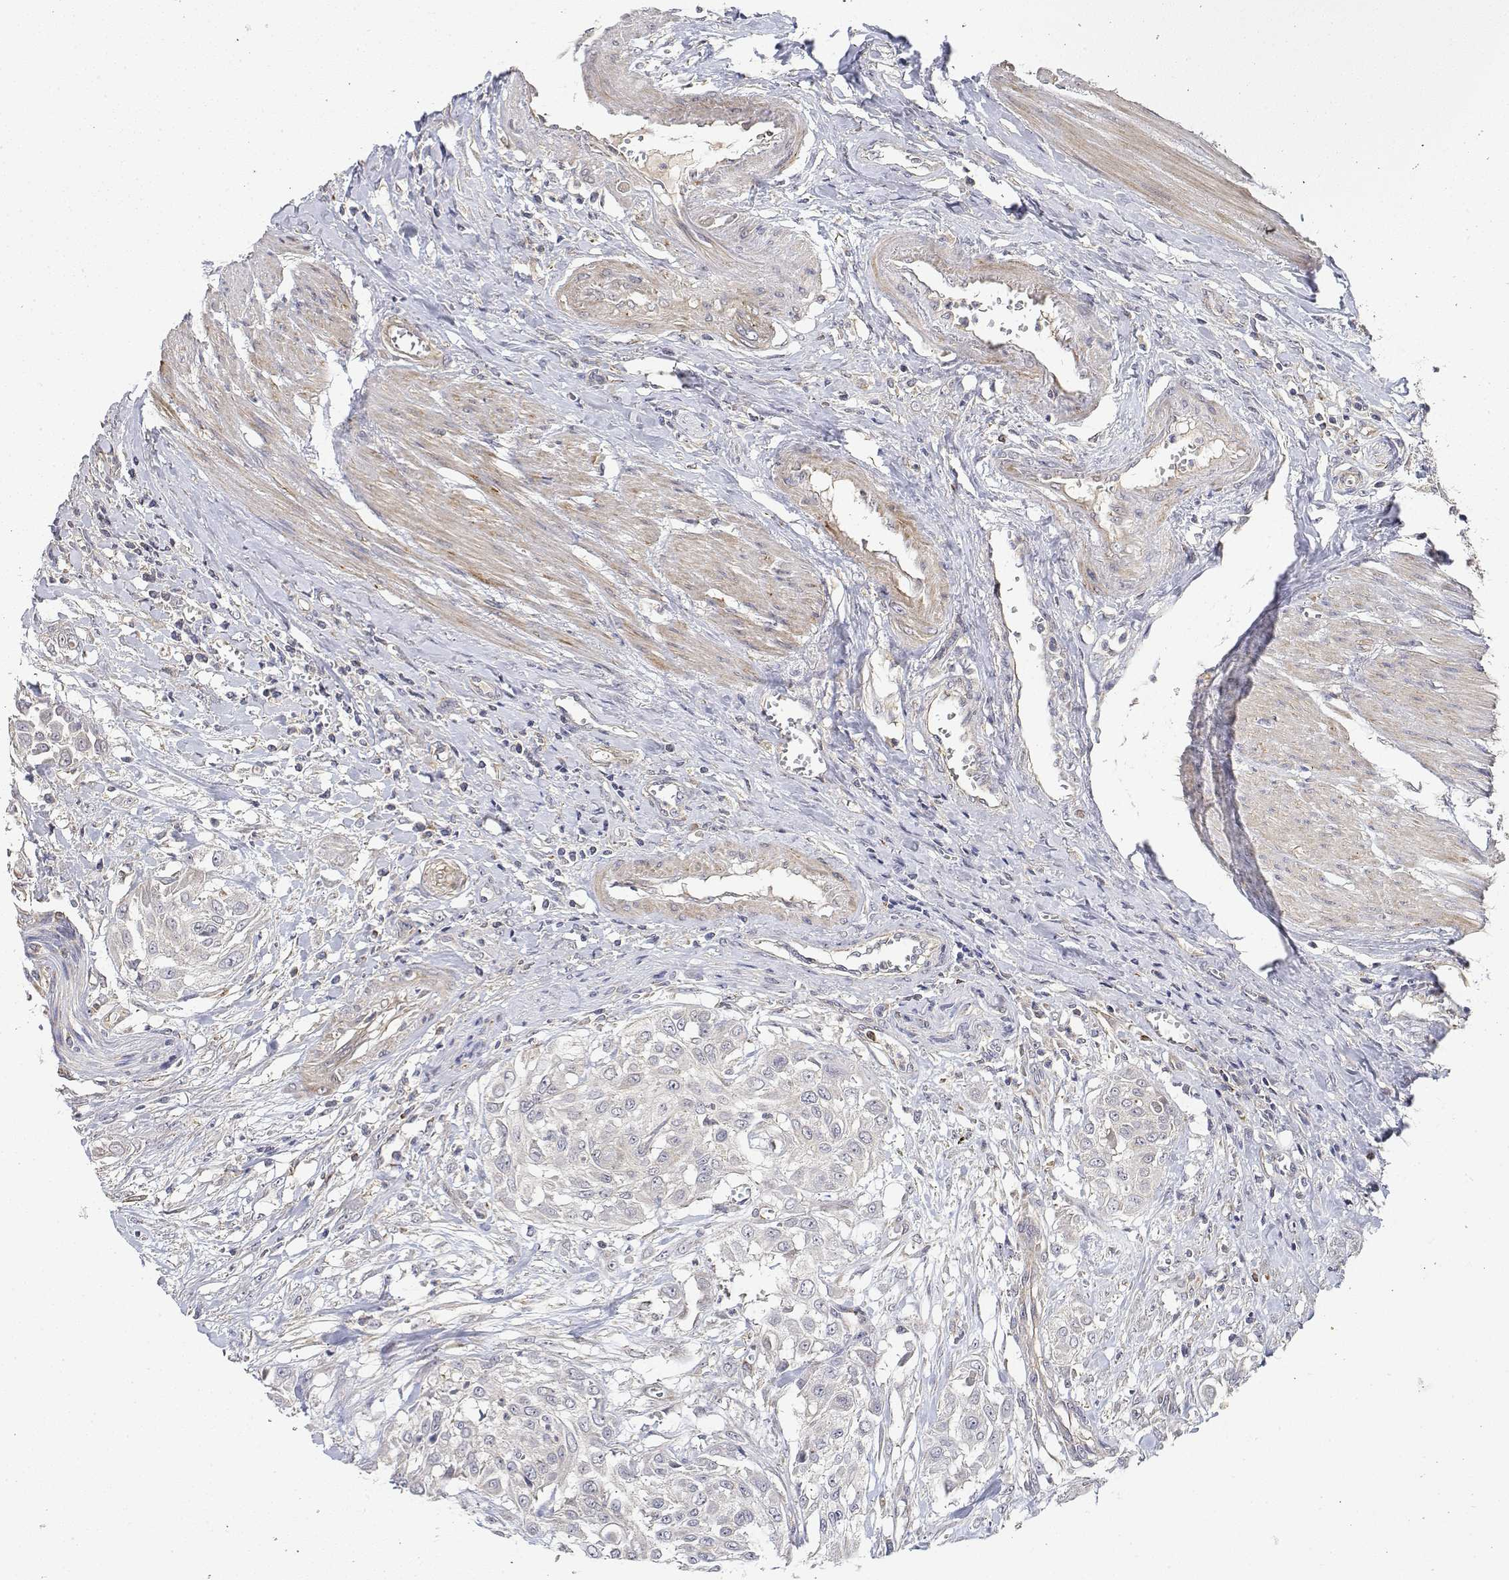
{"staining": {"intensity": "negative", "quantity": "none", "location": "none"}, "tissue": "urothelial cancer", "cell_type": "Tumor cells", "image_type": "cancer", "snomed": [{"axis": "morphology", "description": "Urothelial carcinoma, High grade"}, {"axis": "topography", "description": "Urinary bladder"}], "caption": "DAB (3,3'-diaminobenzidine) immunohistochemical staining of high-grade urothelial carcinoma demonstrates no significant expression in tumor cells.", "gene": "LONRF3", "patient": {"sex": "male", "age": 57}}